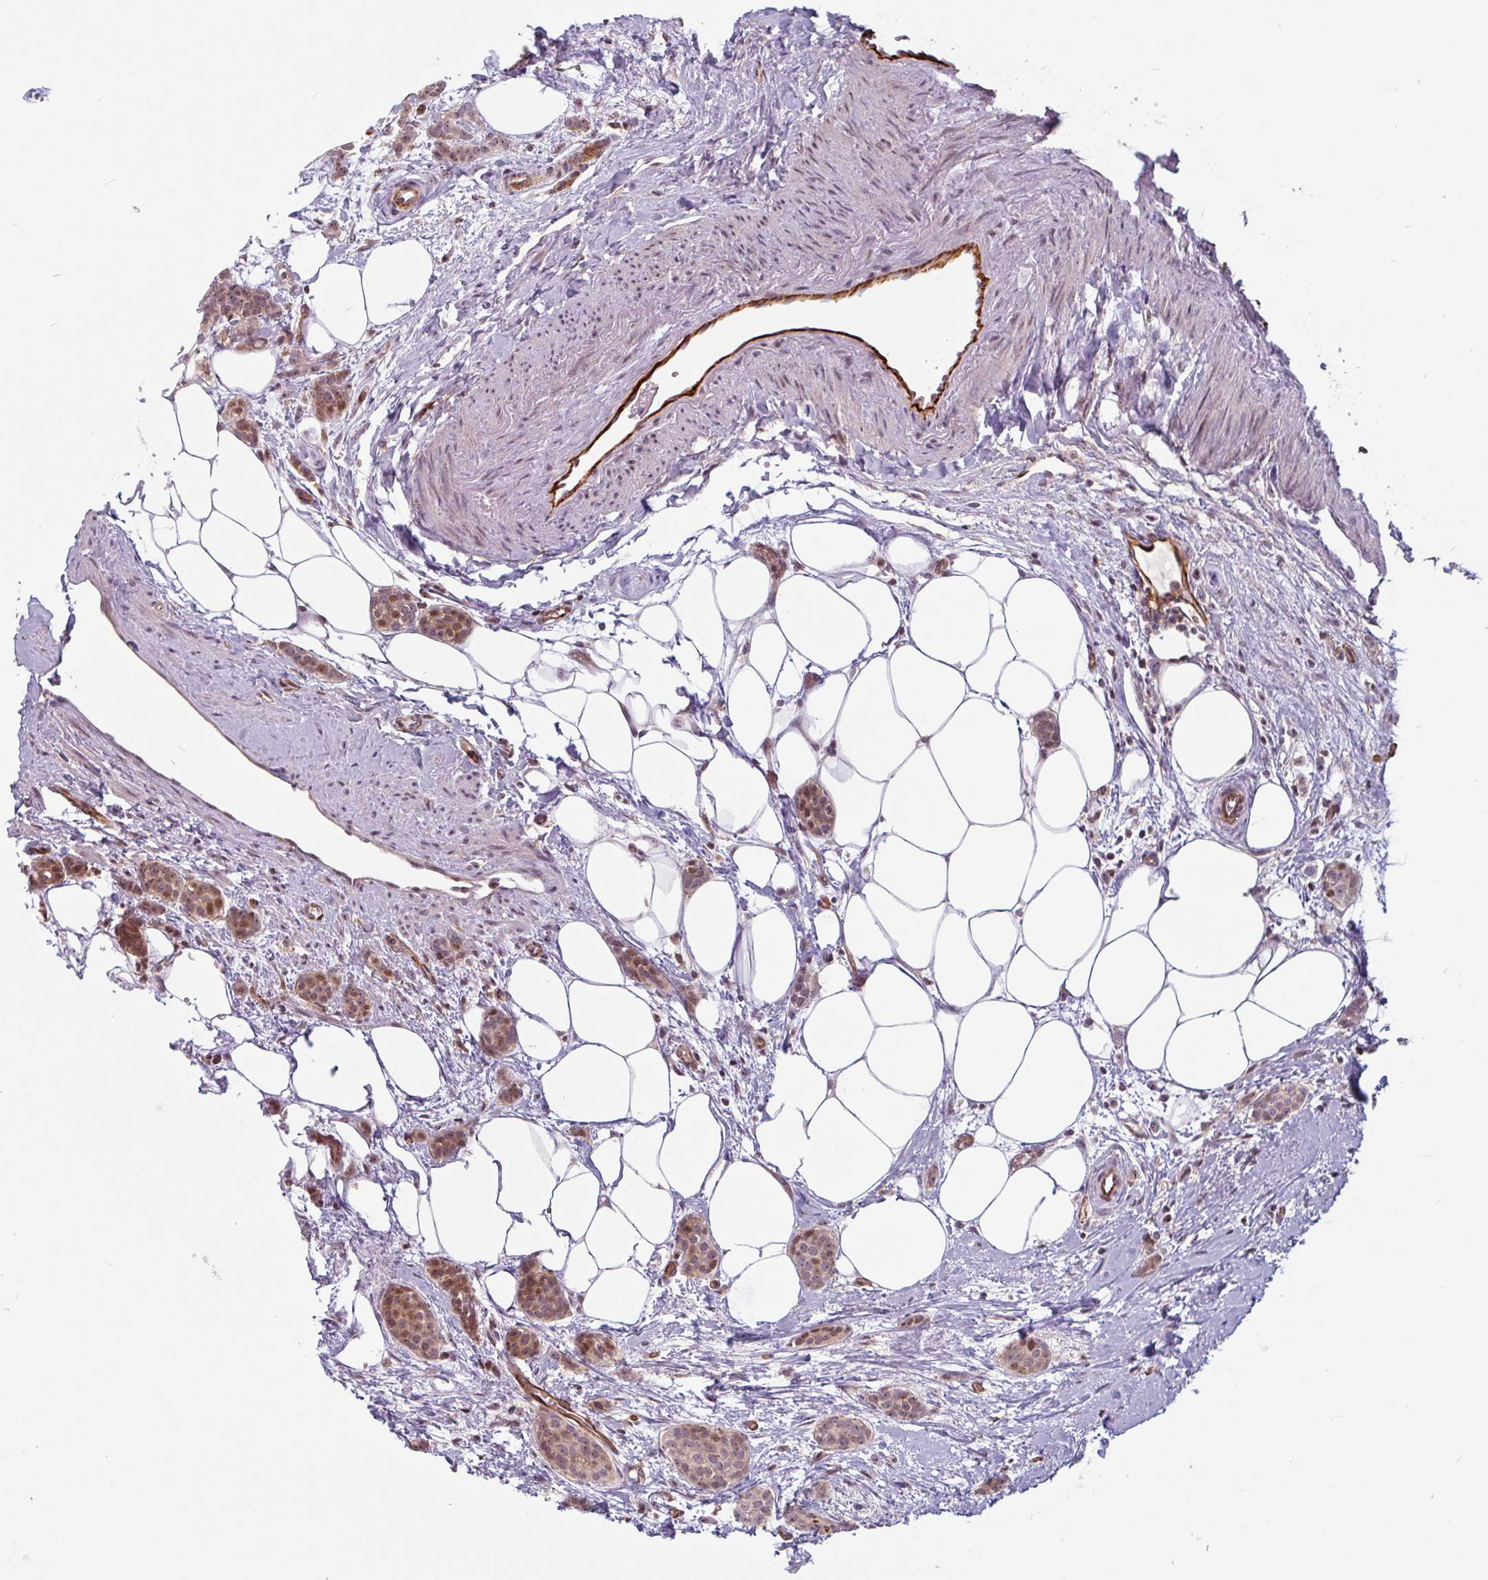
{"staining": {"intensity": "moderate", "quantity": ">75%", "location": "nuclear"}, "tissue": "breast cancer", "cell_type": "Tumor cells", "image_type": "cancer", "snomed": [{"axis": "morphology", "description": "Duct carcinoma"}, {"axis": "topography", "description": "Breast"}], "caption": "Intraductal carcinoma (breast) was stained to show a protein in brown. There is medium levels of moderate nuclear expression in approximately >75% of tumor cells.", "gene": "ZNF689", "patient": {"sex": "female", "age": 72}}